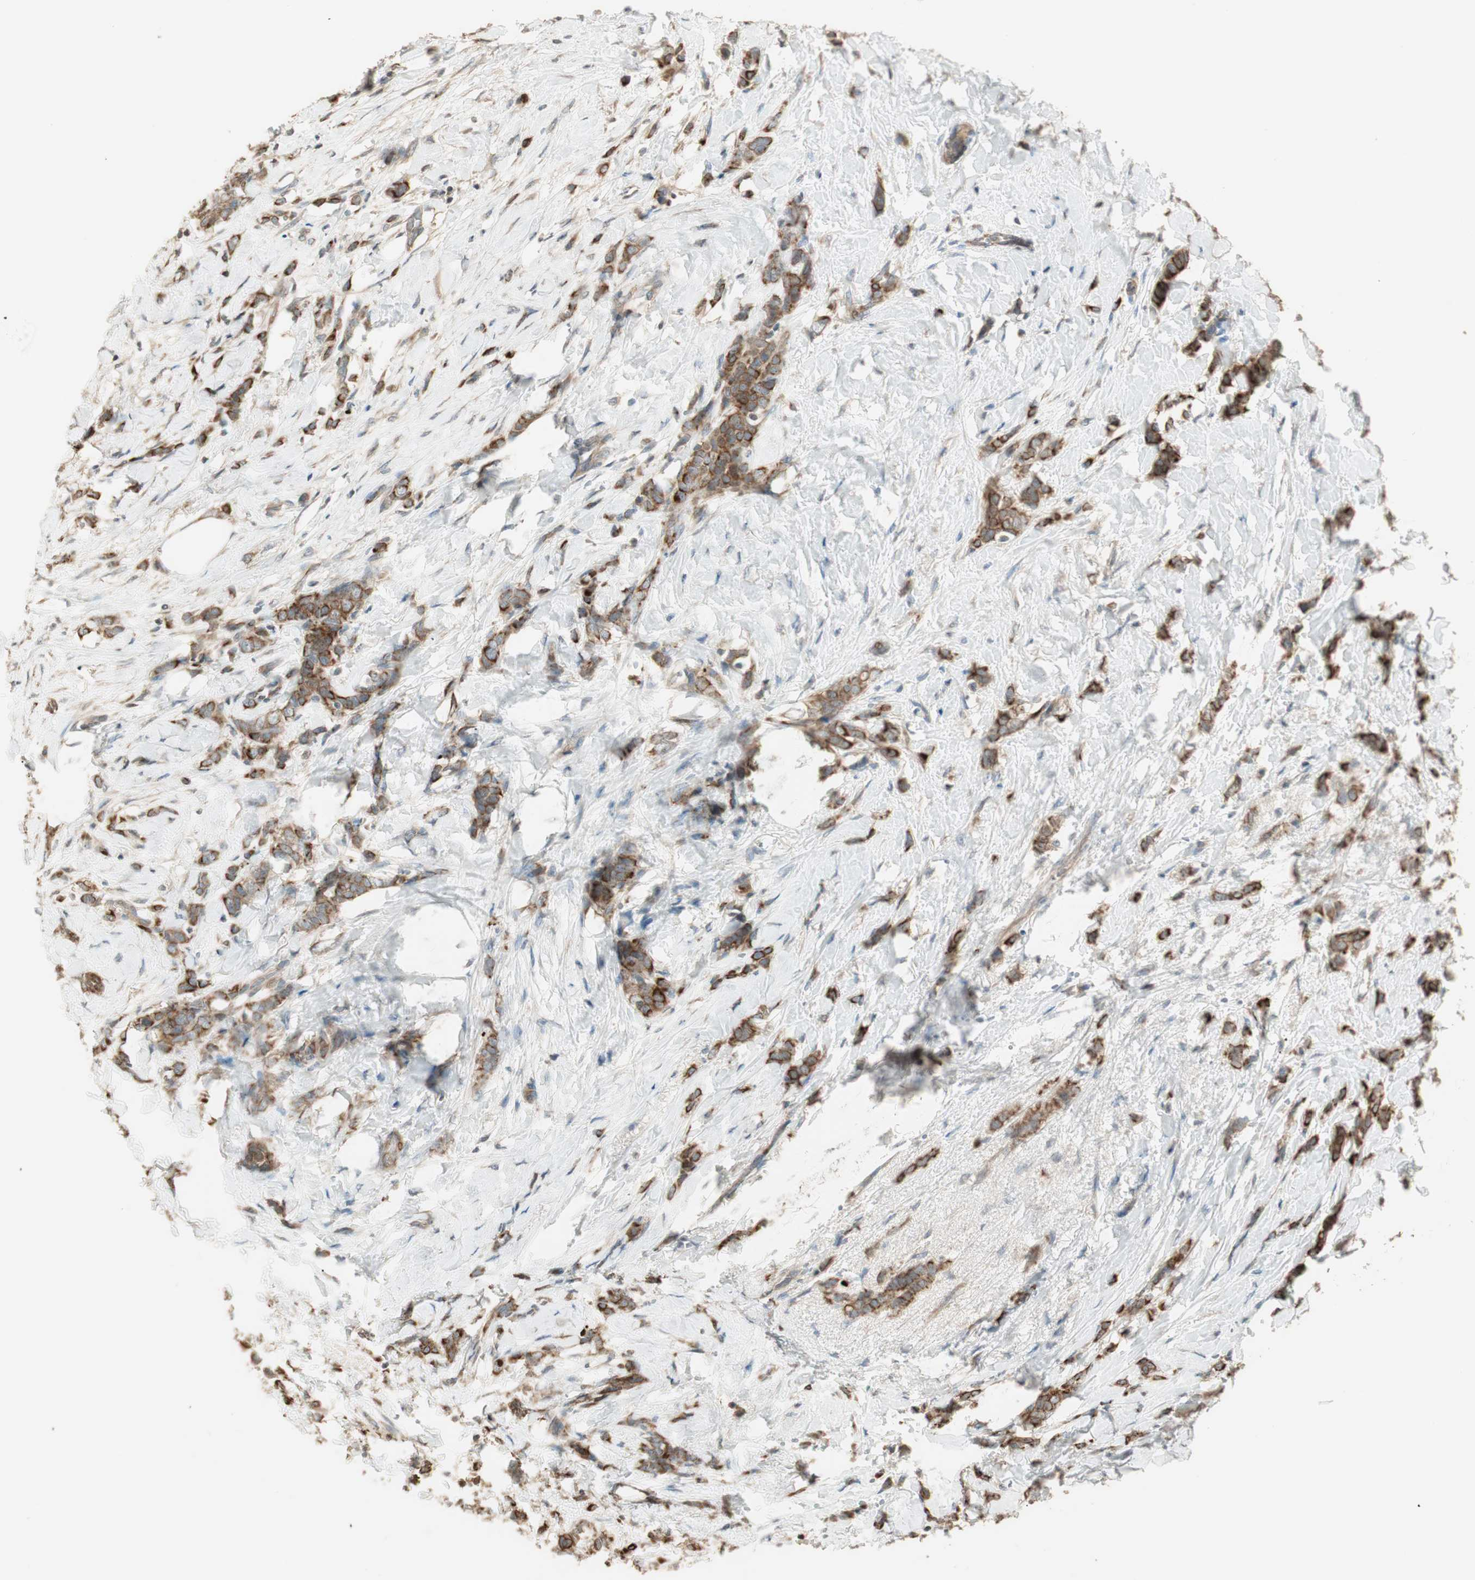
{"staining": {"intensity": "moderate", "quantity": ">75%", "location": "cytoplasmic/membranous"}, "tissue": "breast cancer", "cell_type": "Tumor cells", "image_type": "cancer", "snomed": [{"axis": "morphology", "description": "Lobular carcinoma, in situ"}, {"axis": "morphology", "description": "Lobular carcinoma"}, {"axis": "topography", "description": "Breast"}], "caption": "Protein positivity by IHC displays moderate cytoplasmic/membranous expression in approximately >75% of tumor cells in breast cancer.", "gene": "PFDN5", "patient": {"sex": "female", "age": 41}}